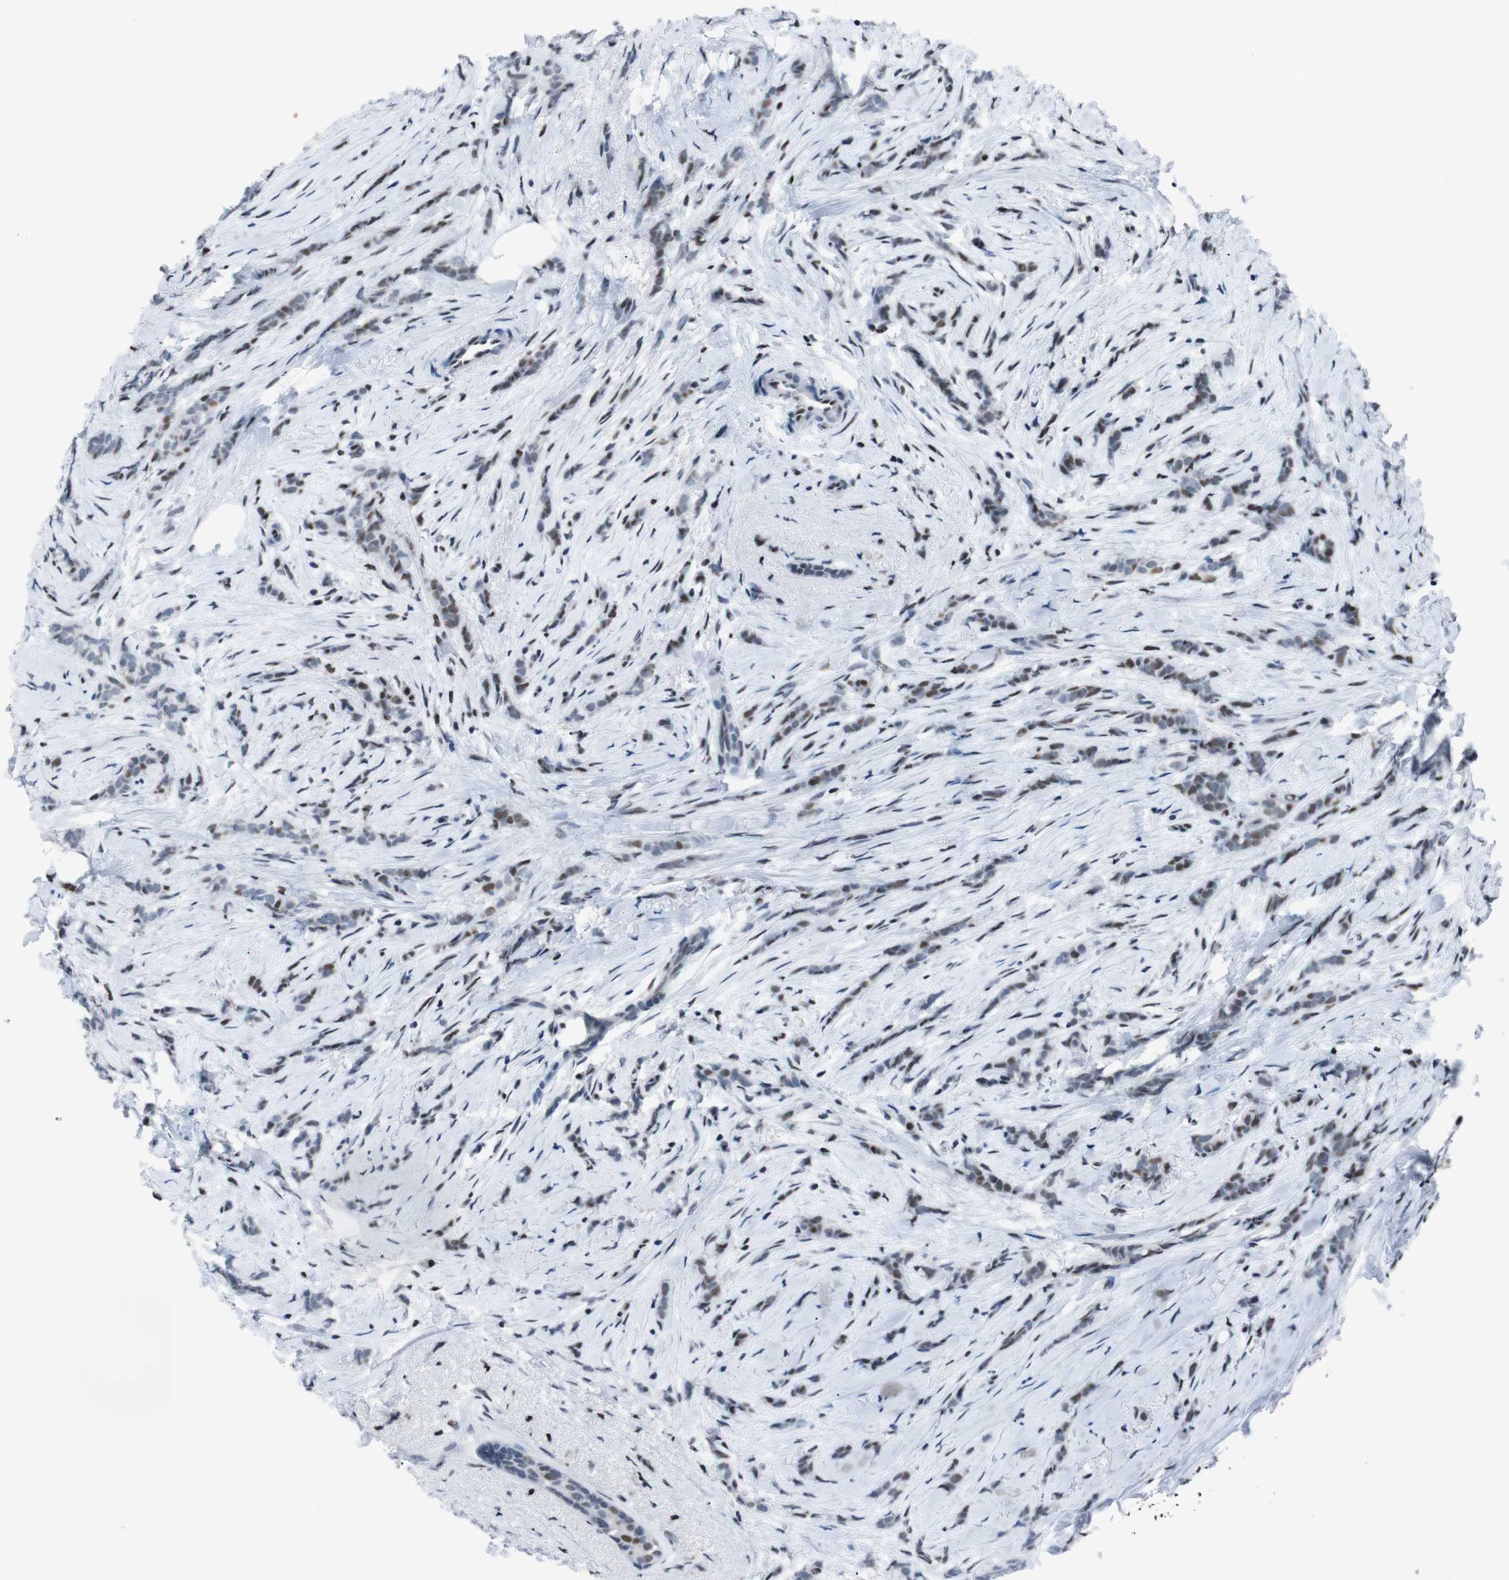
{"staining": {"intensity": "moderate", "quantity": ">75%", "location": "nuclear"}, "tissue": "breast cancer", "cell_type": "Tumor cells", "image_type": "cancer", "snomed": [{"axis": "morphology", "description": "Lobular carcinoma, in situ"}, {"axis": "morphology", "description": "Lobular carcinoma"}, {"axis": "topography", "description": "Breast"}], "caption": "A medium amount of moderate nuclear expression is seen in approximately >75% of tumor cells in breast lobular carcinoma tissue. Ihc stains the protein of interest in brown and the nuclei are stained blue.", "gene": "PIP4P2", "patient": {"sex": "female", "age": 41}}